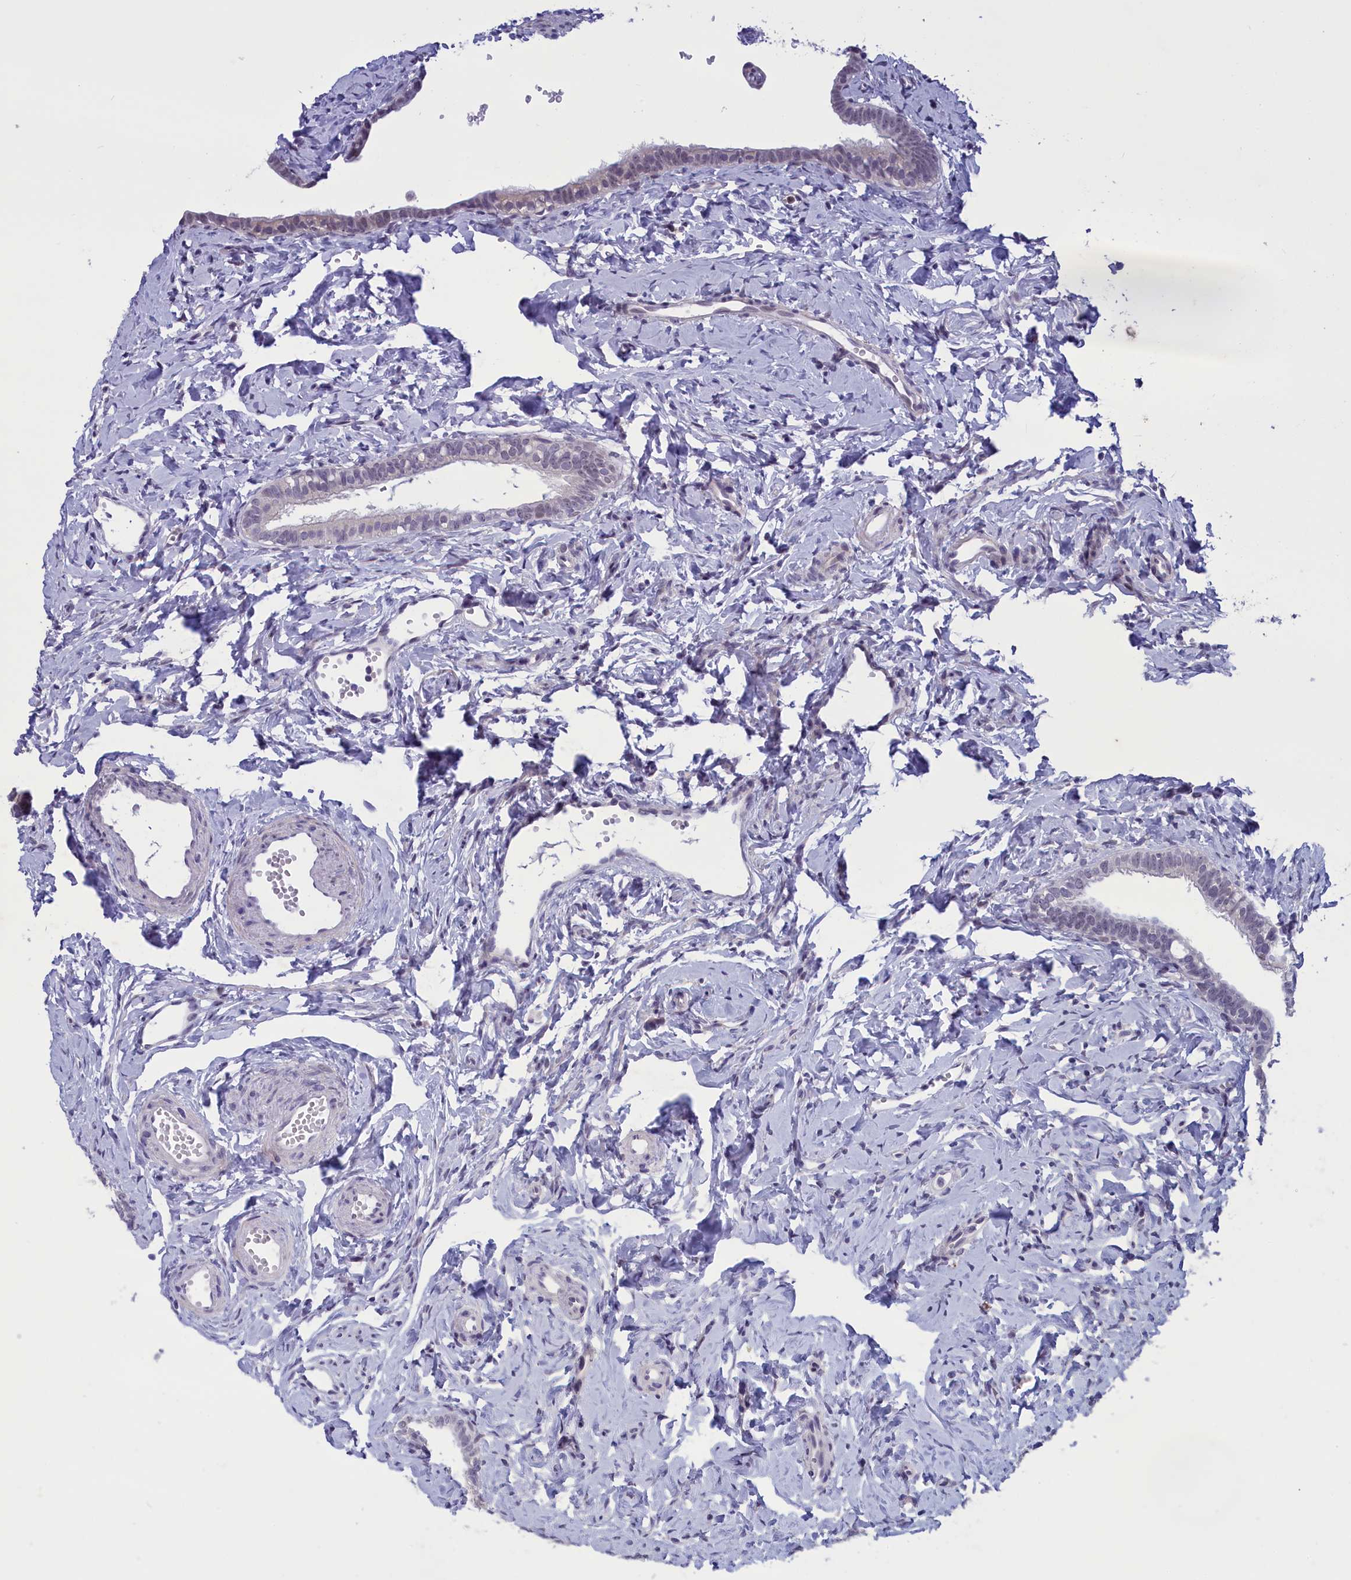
{"staining": {"intensity": "negative", "quantity": "none", "location": "none"}, "tissue": "fallopian tube", "cell_type": "Glandular cells", "image_type": "normal", "snomed": [{"axis": "morphology", "description": "Normal tissue, NOS"}, {"axis": "topography", "description": "Fallopian tube"}], "caption": "Protein analysis of normal fallopian tube exhibits no significant expression in glandular cells.", "gene": "ELOA2", "patient": {"sex": "female", "age": 66}}